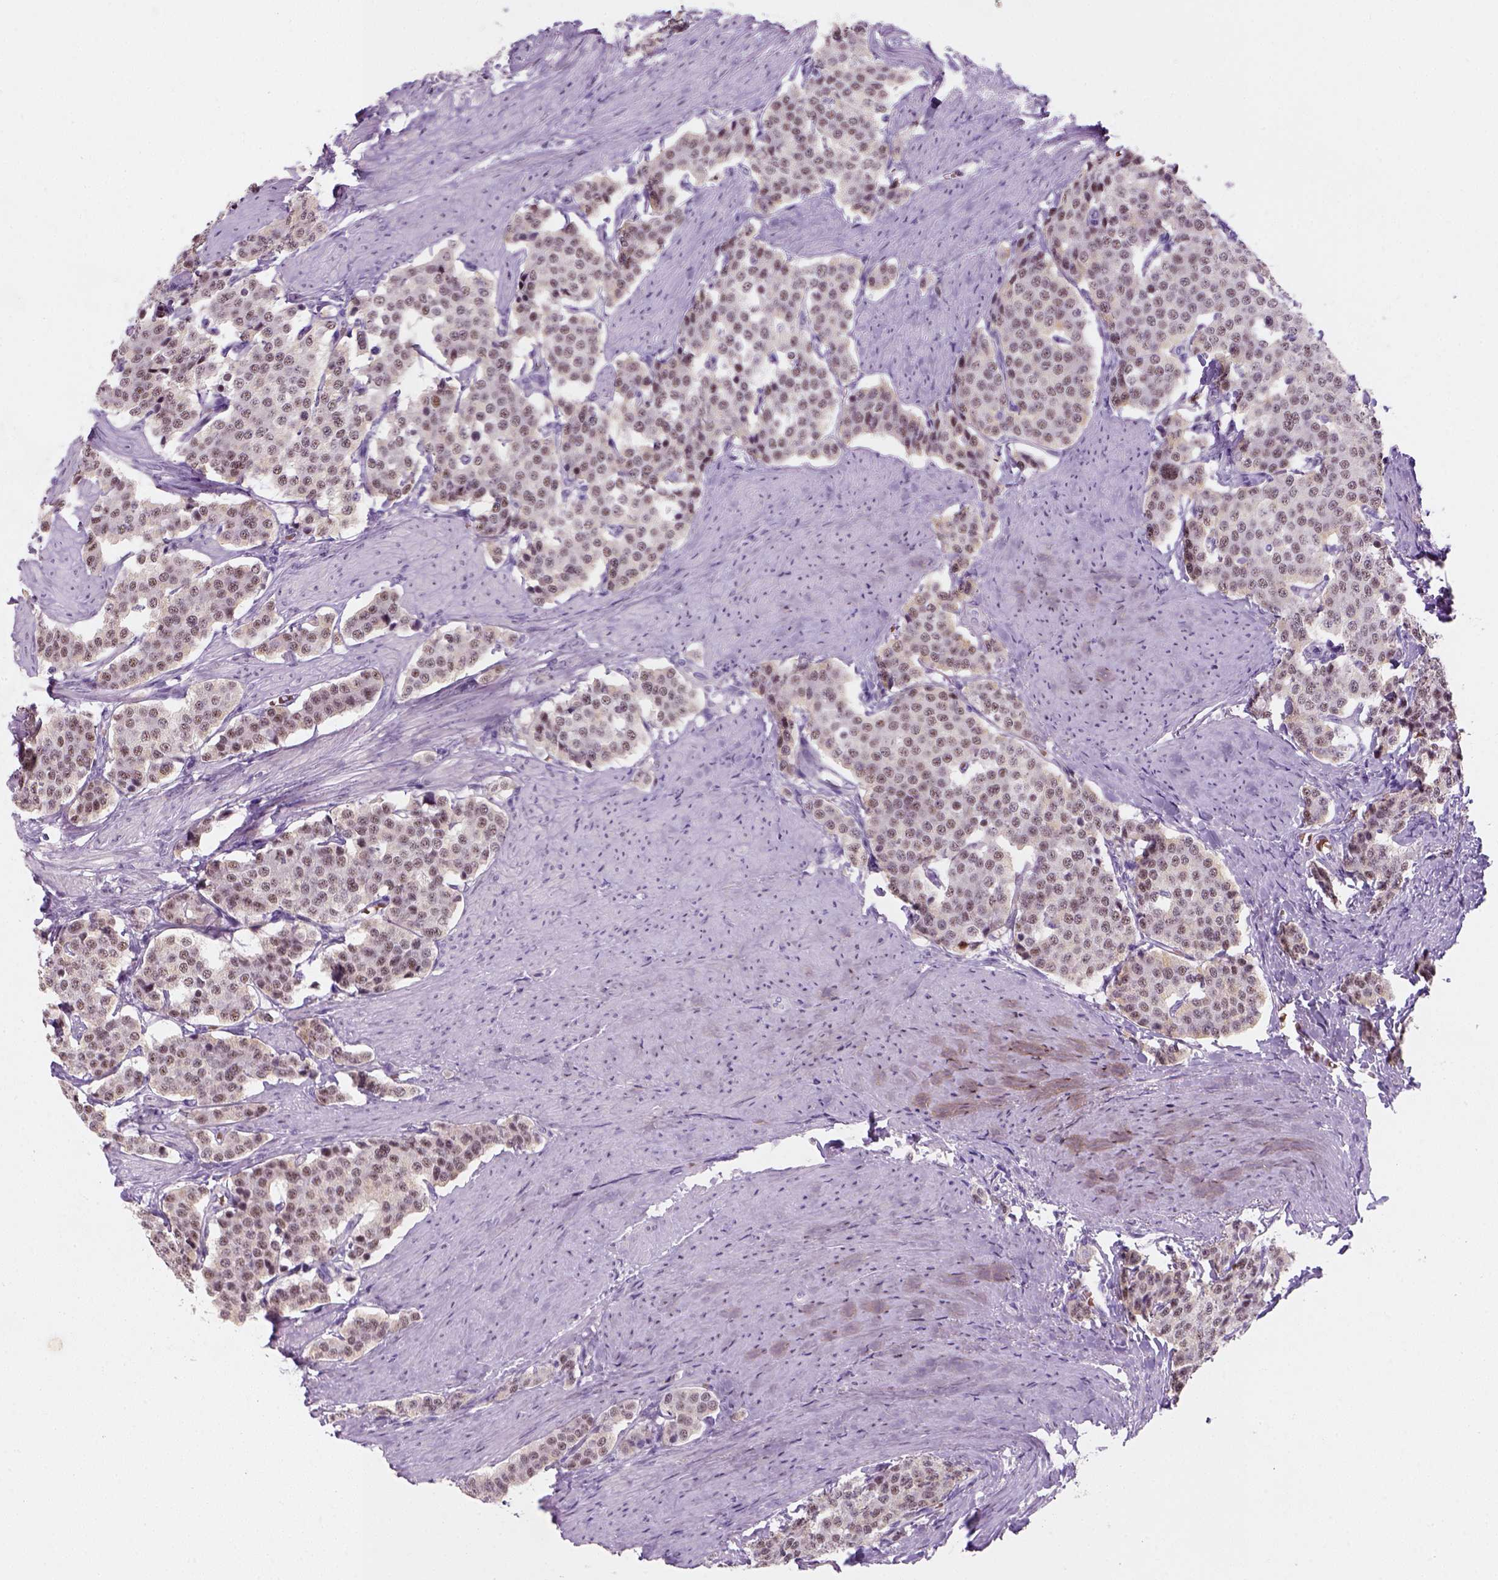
{"staining": {"intensity": "moderate", "quantity": "<25%", "location": "nuclear"}, "tissue": "carcinoid", "cell_type": "Tumor cells", "image_type": "cancer", "snomed": [{"axis": "morphology", "description": "Carcinoid, malignant, NOS"}, {"axis": "topography", "description": "Small intestine"}], "caption": "Immunohistochemistry histopathology image of carcinoid stained for a protein (brown), which shows low levels of moderate nuclear expression in about <25% of tumor cells.", "gene": "ZMAT4", "patient": {"sex": "female", "age": 58}}